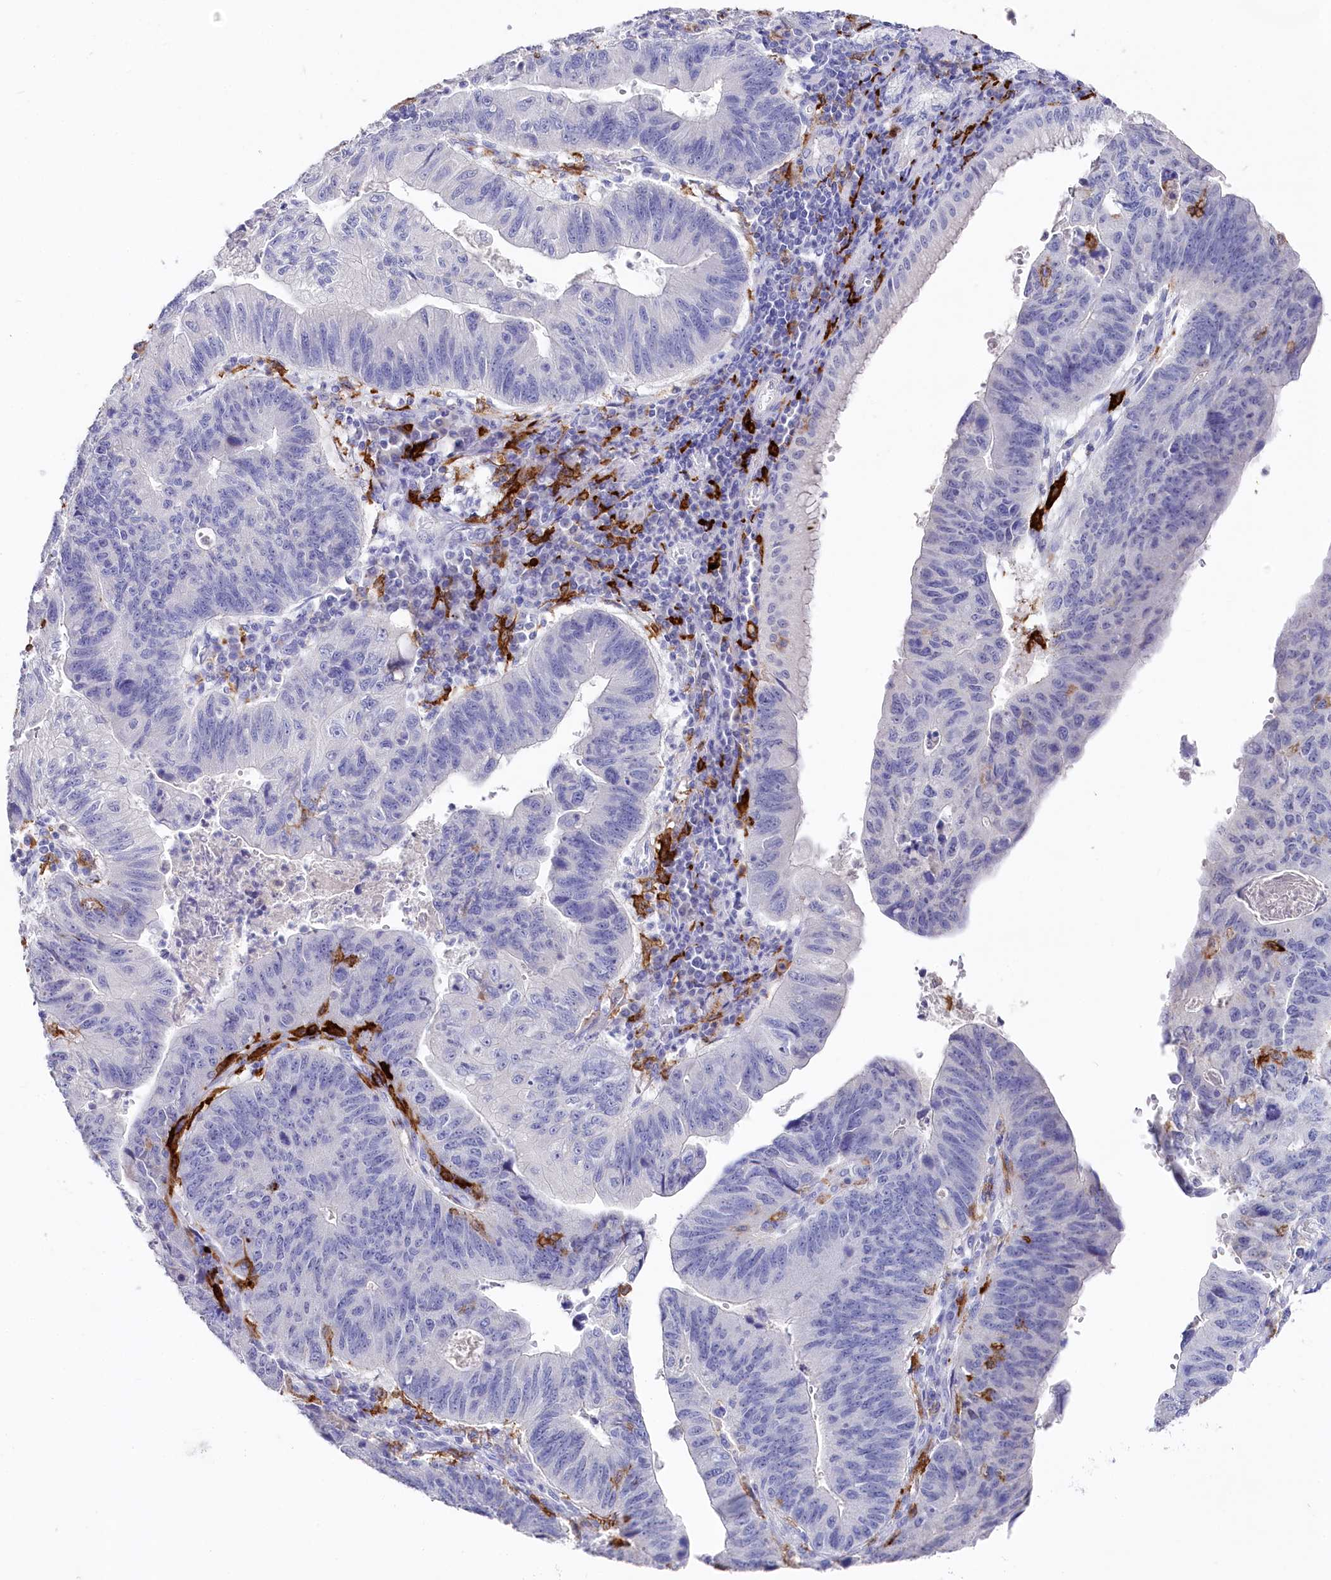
{"staining": {"intensity": "negative", "quantity": "none", "location": "none"}, "tissue": "stomach cancer", "cell_type": "Tumor cells", "image_type": "cancer", "snomed": [{"axis": "morphology", "description": "Adenocarcinoma, NOS"}, {"axis": "topography", "description": "Stomach"}], "caption": "High magnification brightfield microscopy of stomach cancer (adenocarcinoma) stained with DAB (3,3'-diaminobenzidine) (brown) and counterstained with hematoxylin (blue): tumor cells show no significant positivity.", "gene": "CLEC4M", "patient": {"sex": "male", "age": 59}}